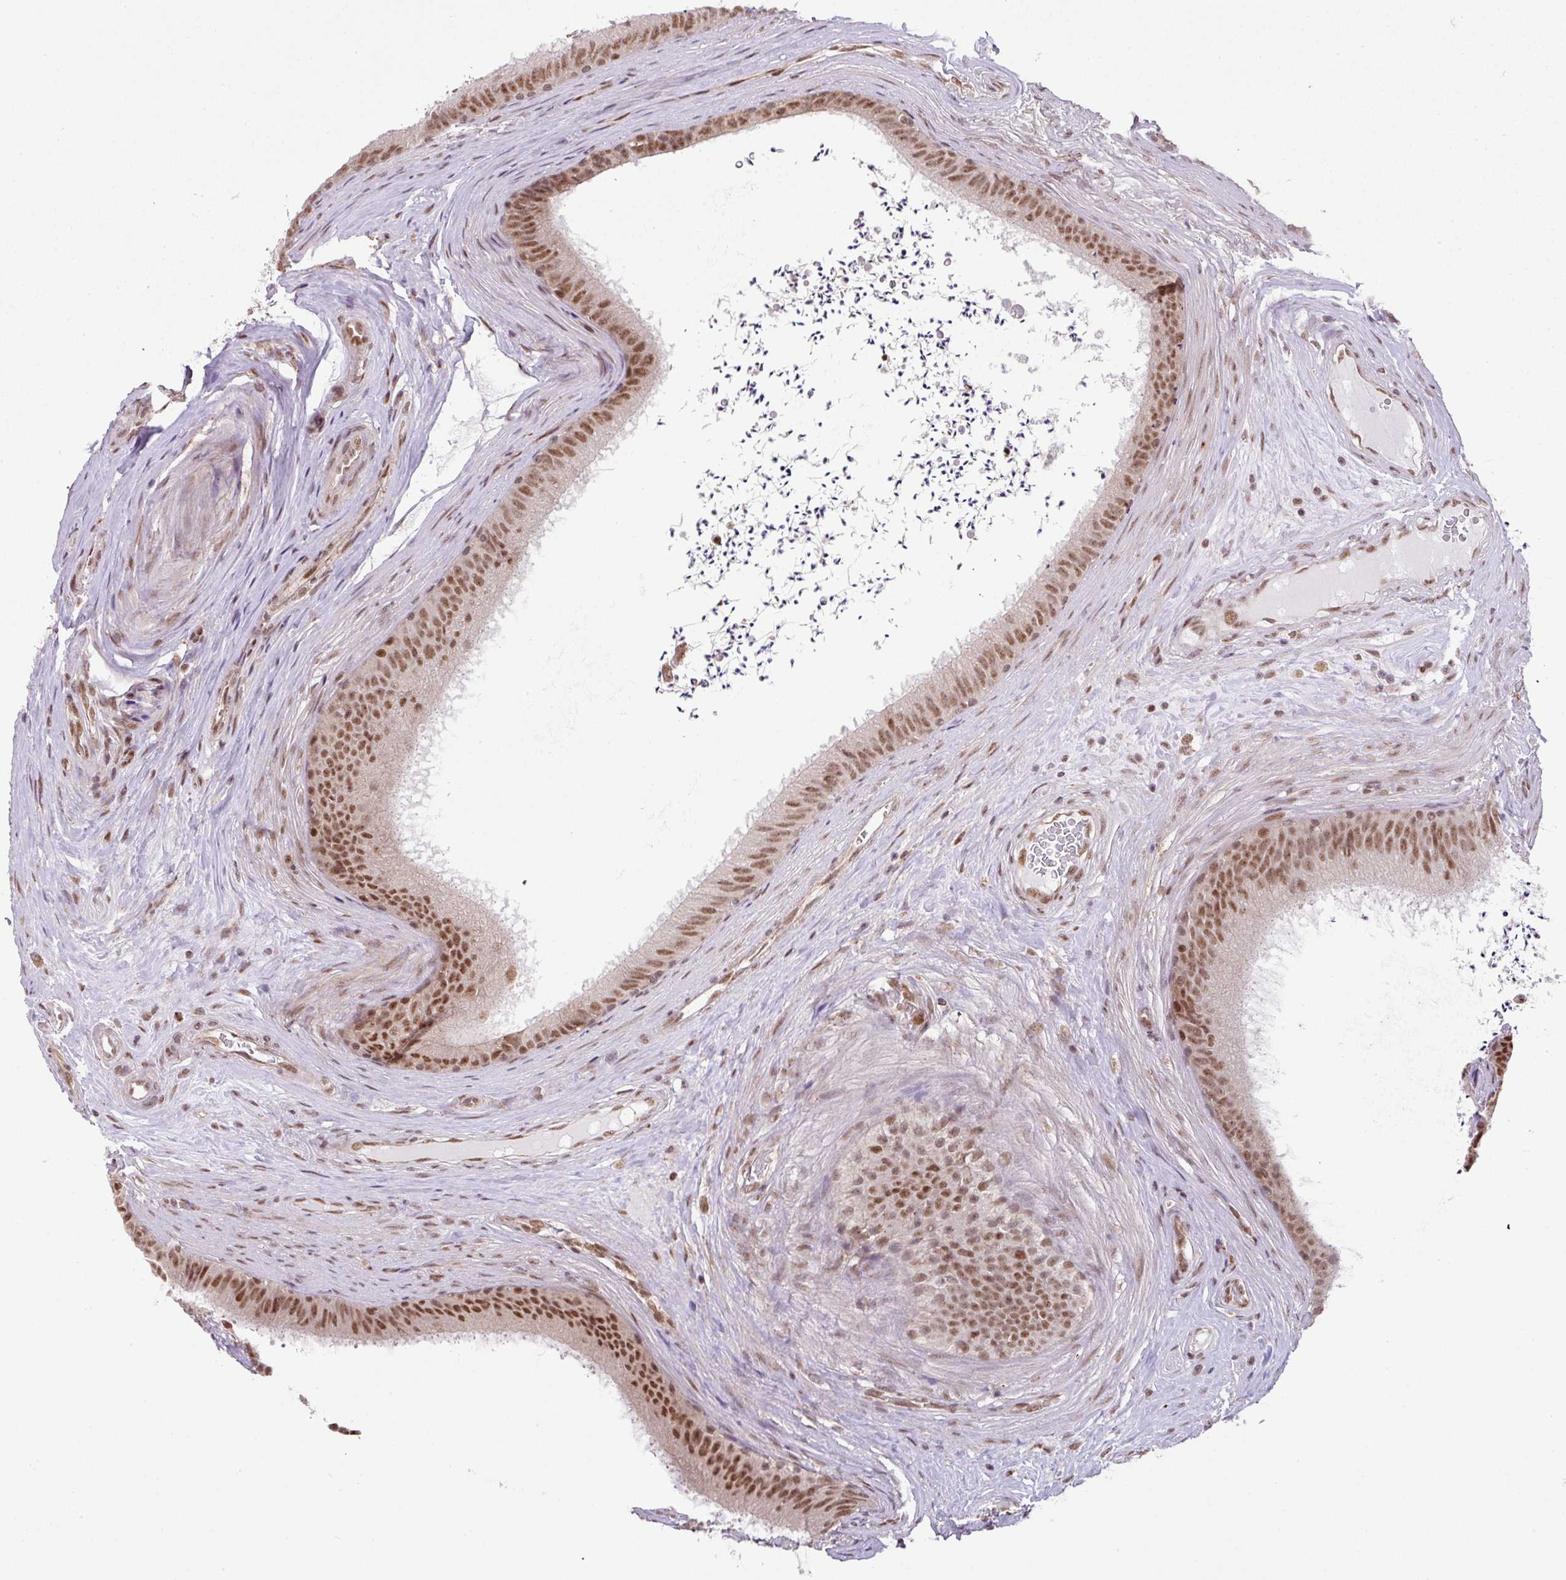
{"staining": {"intensity": "moderate", "quantity": ">75%", "location": "nuclear"}, "tissue": "epididymis", "cell_type": "Glandular cells", "image_type": "normal", "snomed": [{"axis": "morphology", "description": "Normal tissue, NOS"}, {"axis": "topography", "description": "Testis"}, {"axis": "topography", "description": "Epididymis"}], "caption": "Immunohistochemical staining of benign epididymis shows medium levels of moderate nuclear positivity in approximately >75% of glandular cells. Immunohistochemistry (ihc) stains the protein in brown and the nuclei are stained blue.", "gene": "PLK1", "patient": {"sex": "male", "age": 41}}